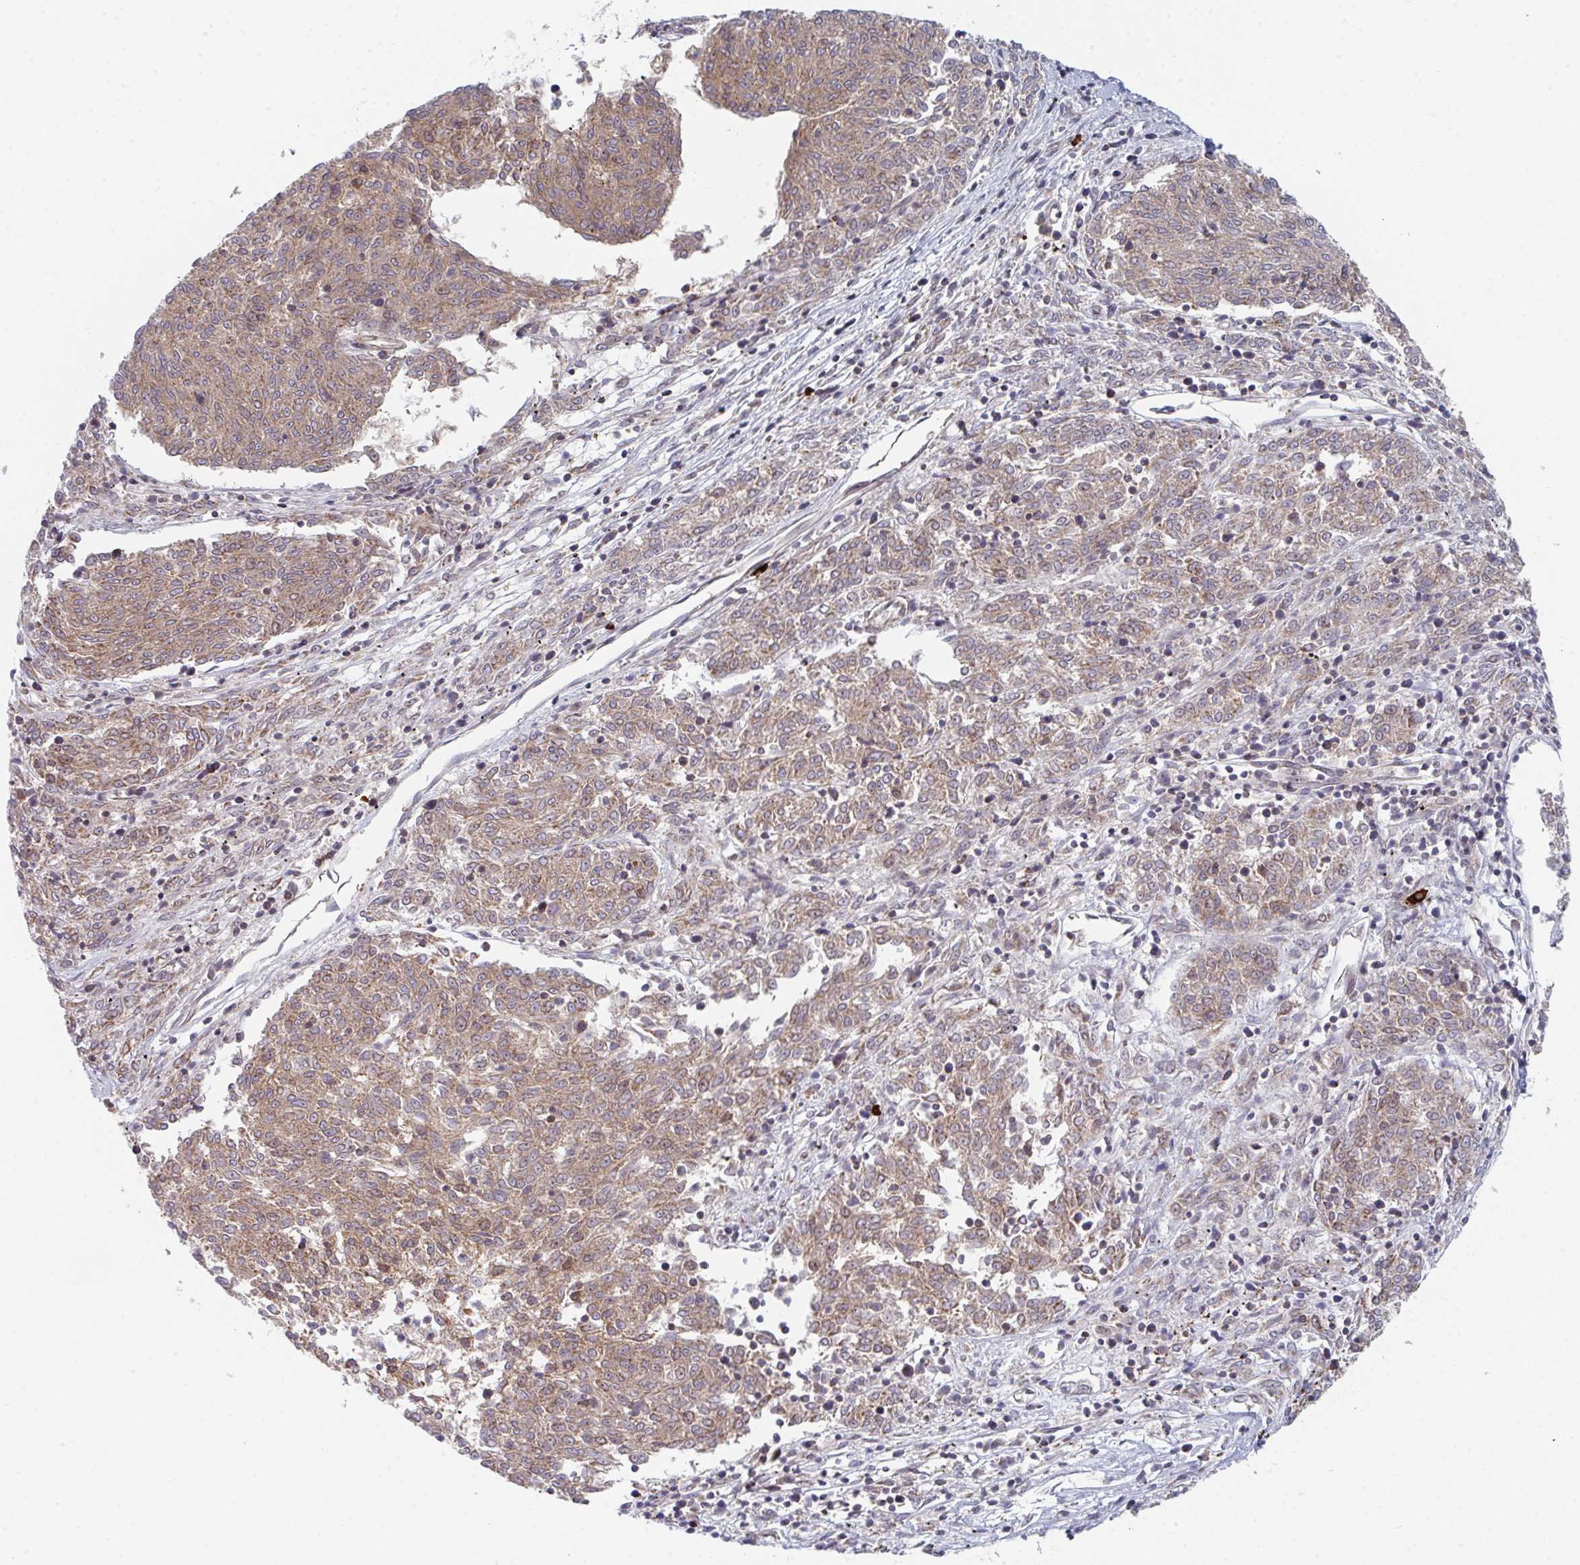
{"staining": {"intensity": "moderate", "quantity": ">75%", "location": "cytoplasmic/membranous"}, "tissue": "melanoma", "cell_type": "Tumor cells", "image_type": "cancer", "snomed": [{"axis": "morphology", "description": "Malignant melanoma, NOS"}, {"axis": "topography", "description": "Skin"}], "caption": "A histopathology image of human melanoma stained for a protein demonstrates moderate cytoplasmic/membranous brown staining in tumor cells. Immunohistochemistry stains the protein in brown and the nuclei are stained blue.", "gene": "PRKCH", "patient": {"sex": "female", "age": 72}}